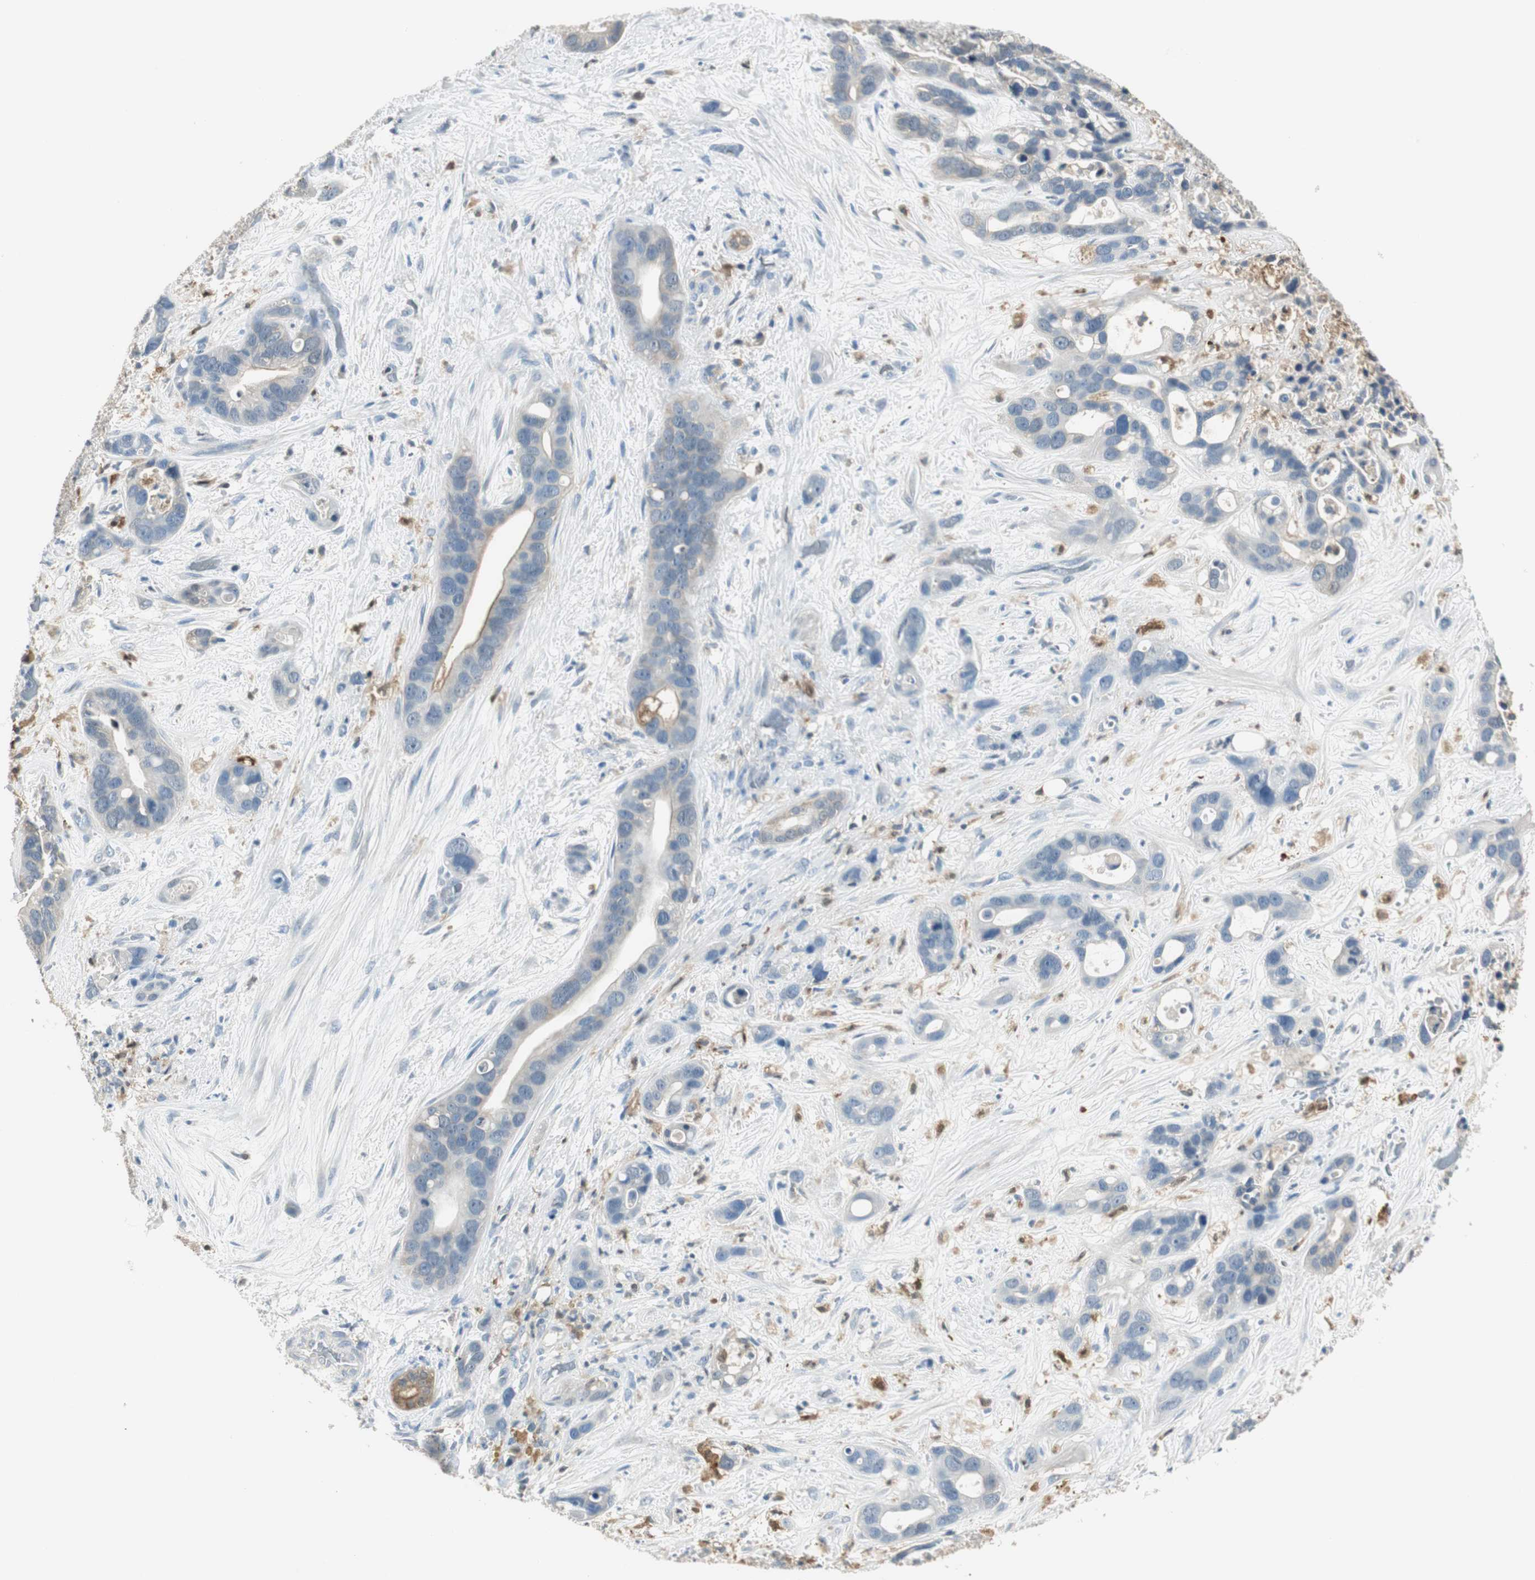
{"staining": {"intensity": "weak", "quantity": "<25%", "location": "cytoplasmic/membranous"}, "tissue": "liver cancer", "cell_type": "Tumor cells", "image_type": "cancer", "snomed": [{"axis": "morphology", "description": "Cholangiocarcinoma"}, {"axis": "topography", "description": "Liver"}], "caption": "The photomicrograph shows no staining of tumor cells in cholangiocarcinoma (liver).", "gene": "MSTO1", "patient": {"sex": "female", "age": 65}}